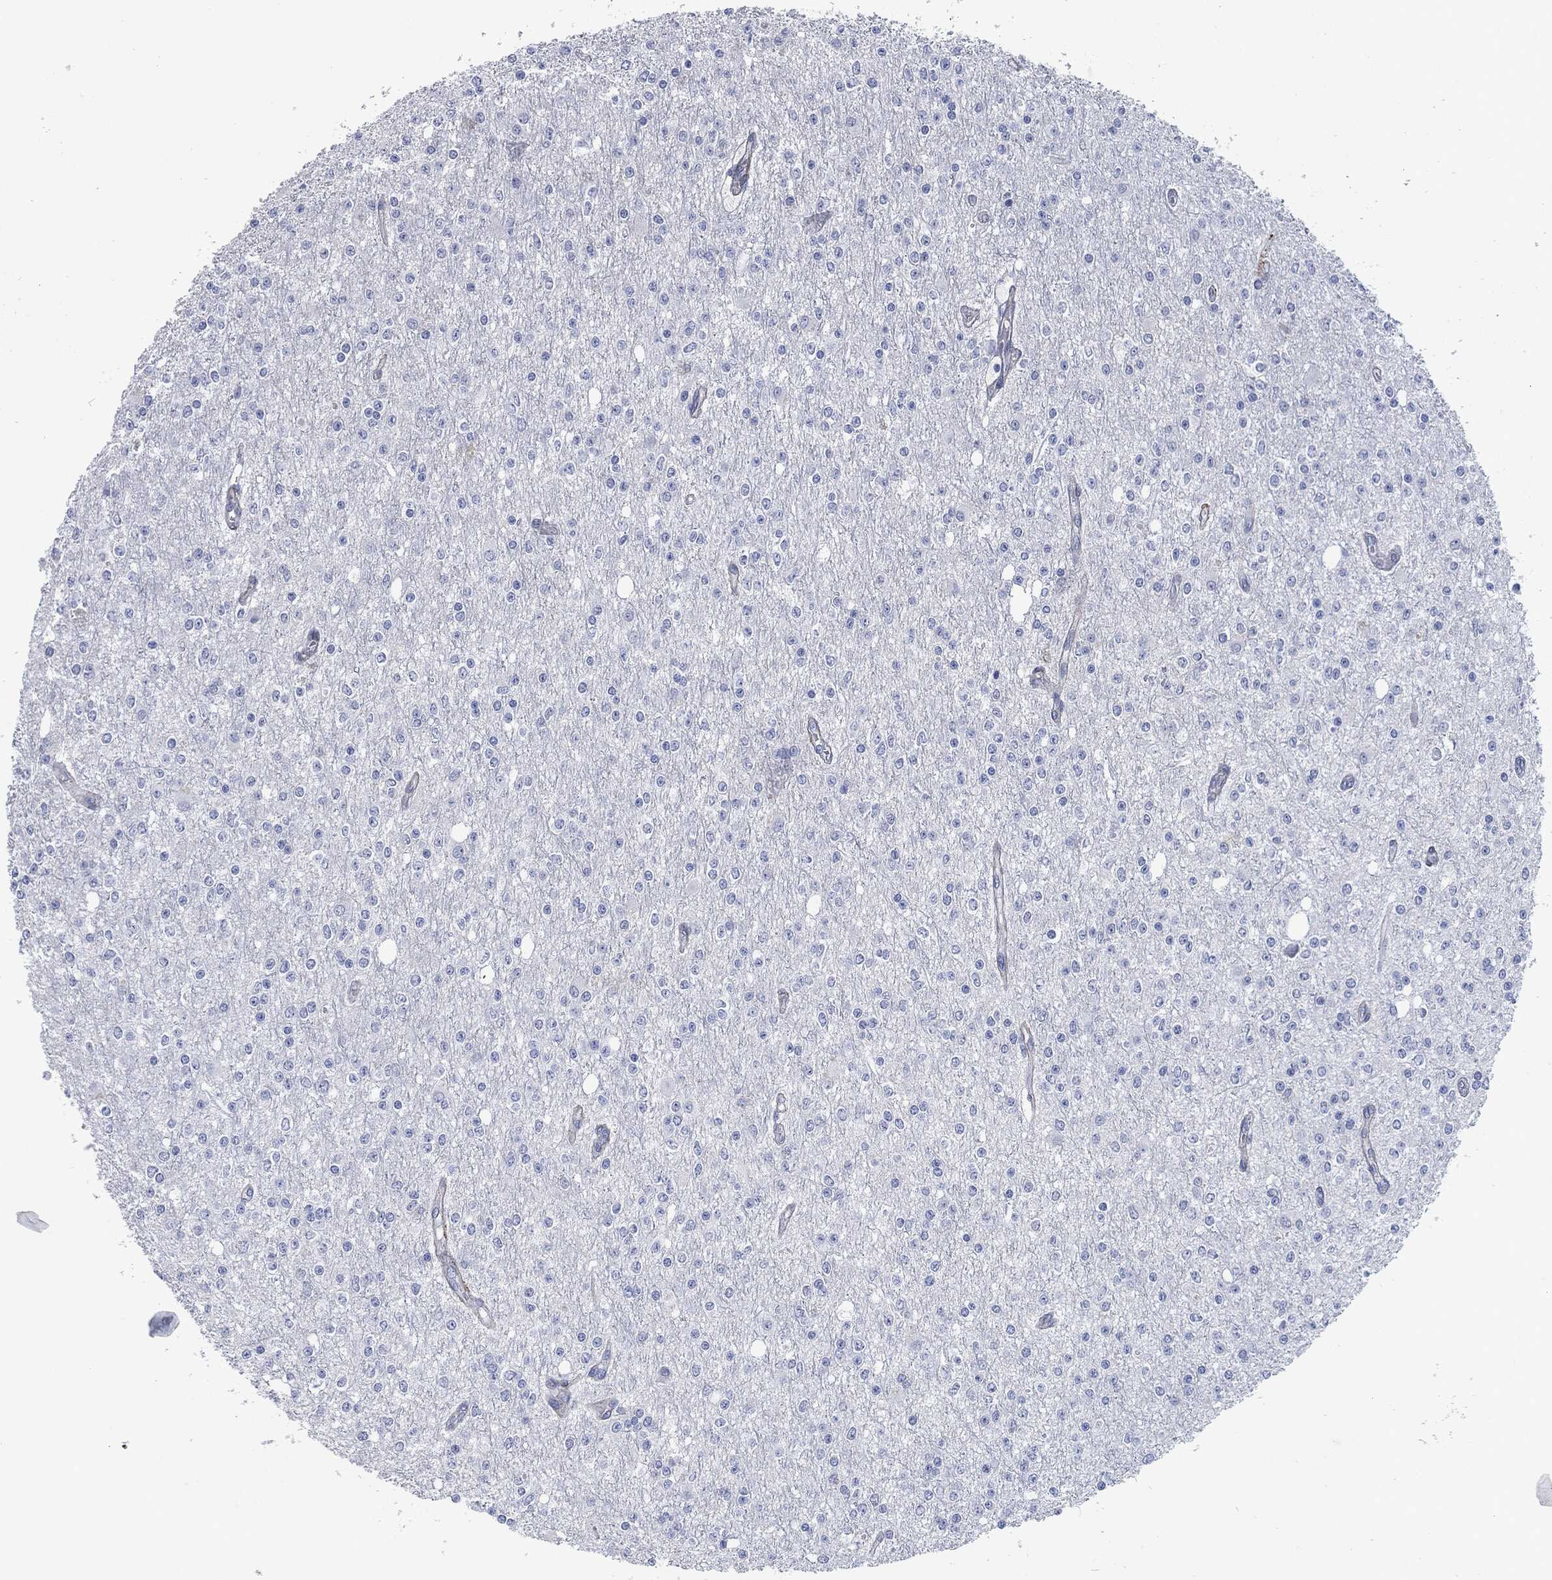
{"staining": {"intensity": "negative", "quantity": "none", "location": "none"}, "tissue": "glioma", "cell_type": "Tumor cells", "image_type": "cancer", "snomed": [{"axis": "morphology", "description": "Glioma, malignant, Low grade"}, {"axis": "topography", "description": "Brain"}], "caption": "Micrograph shows no significant protein positivity in tumor cells of glioma.", "gene": "MPO", "patient": {"sex": "female", "age": 45}}